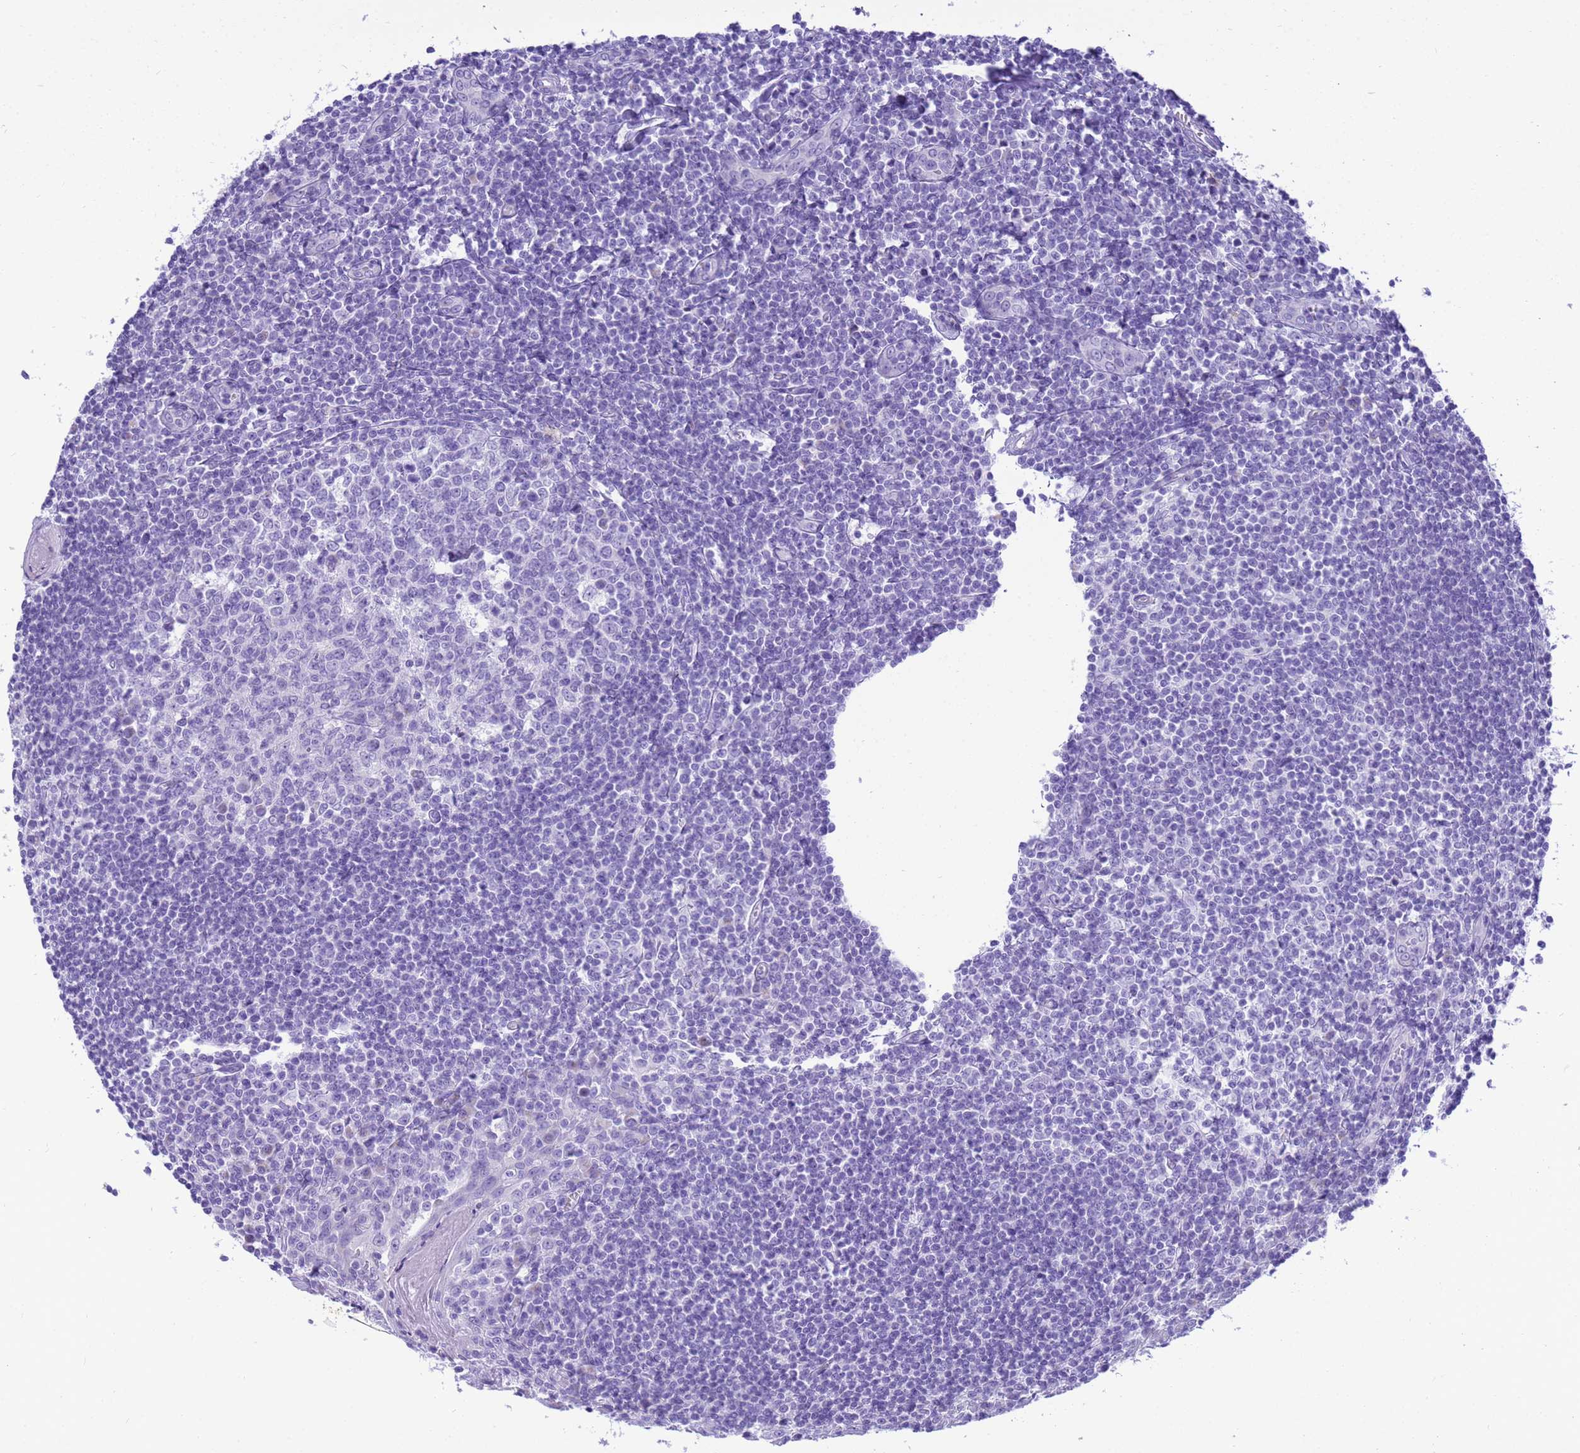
{"staining": {"intensity": "negative", "quantity": "none", "location": "none"}, "tissue": "tonsil", "cell_type": "Germinal center cells", "image_type": "normal", "snomed": [{"axis": "morphology", "description": "Normal tissue, NOS"}, {"axis": "topography", "description": "Tonsil"}], "caption": "This histopathology image is of benign tonsil stained with immunohistochemistry to label a protein in brown with the nuclei are counter-stained blue. There is no expression in germinal center cells. Nuclei are stained in blue.", "gene": "STATH", "patient": {"sex": "male", "age": 27}}